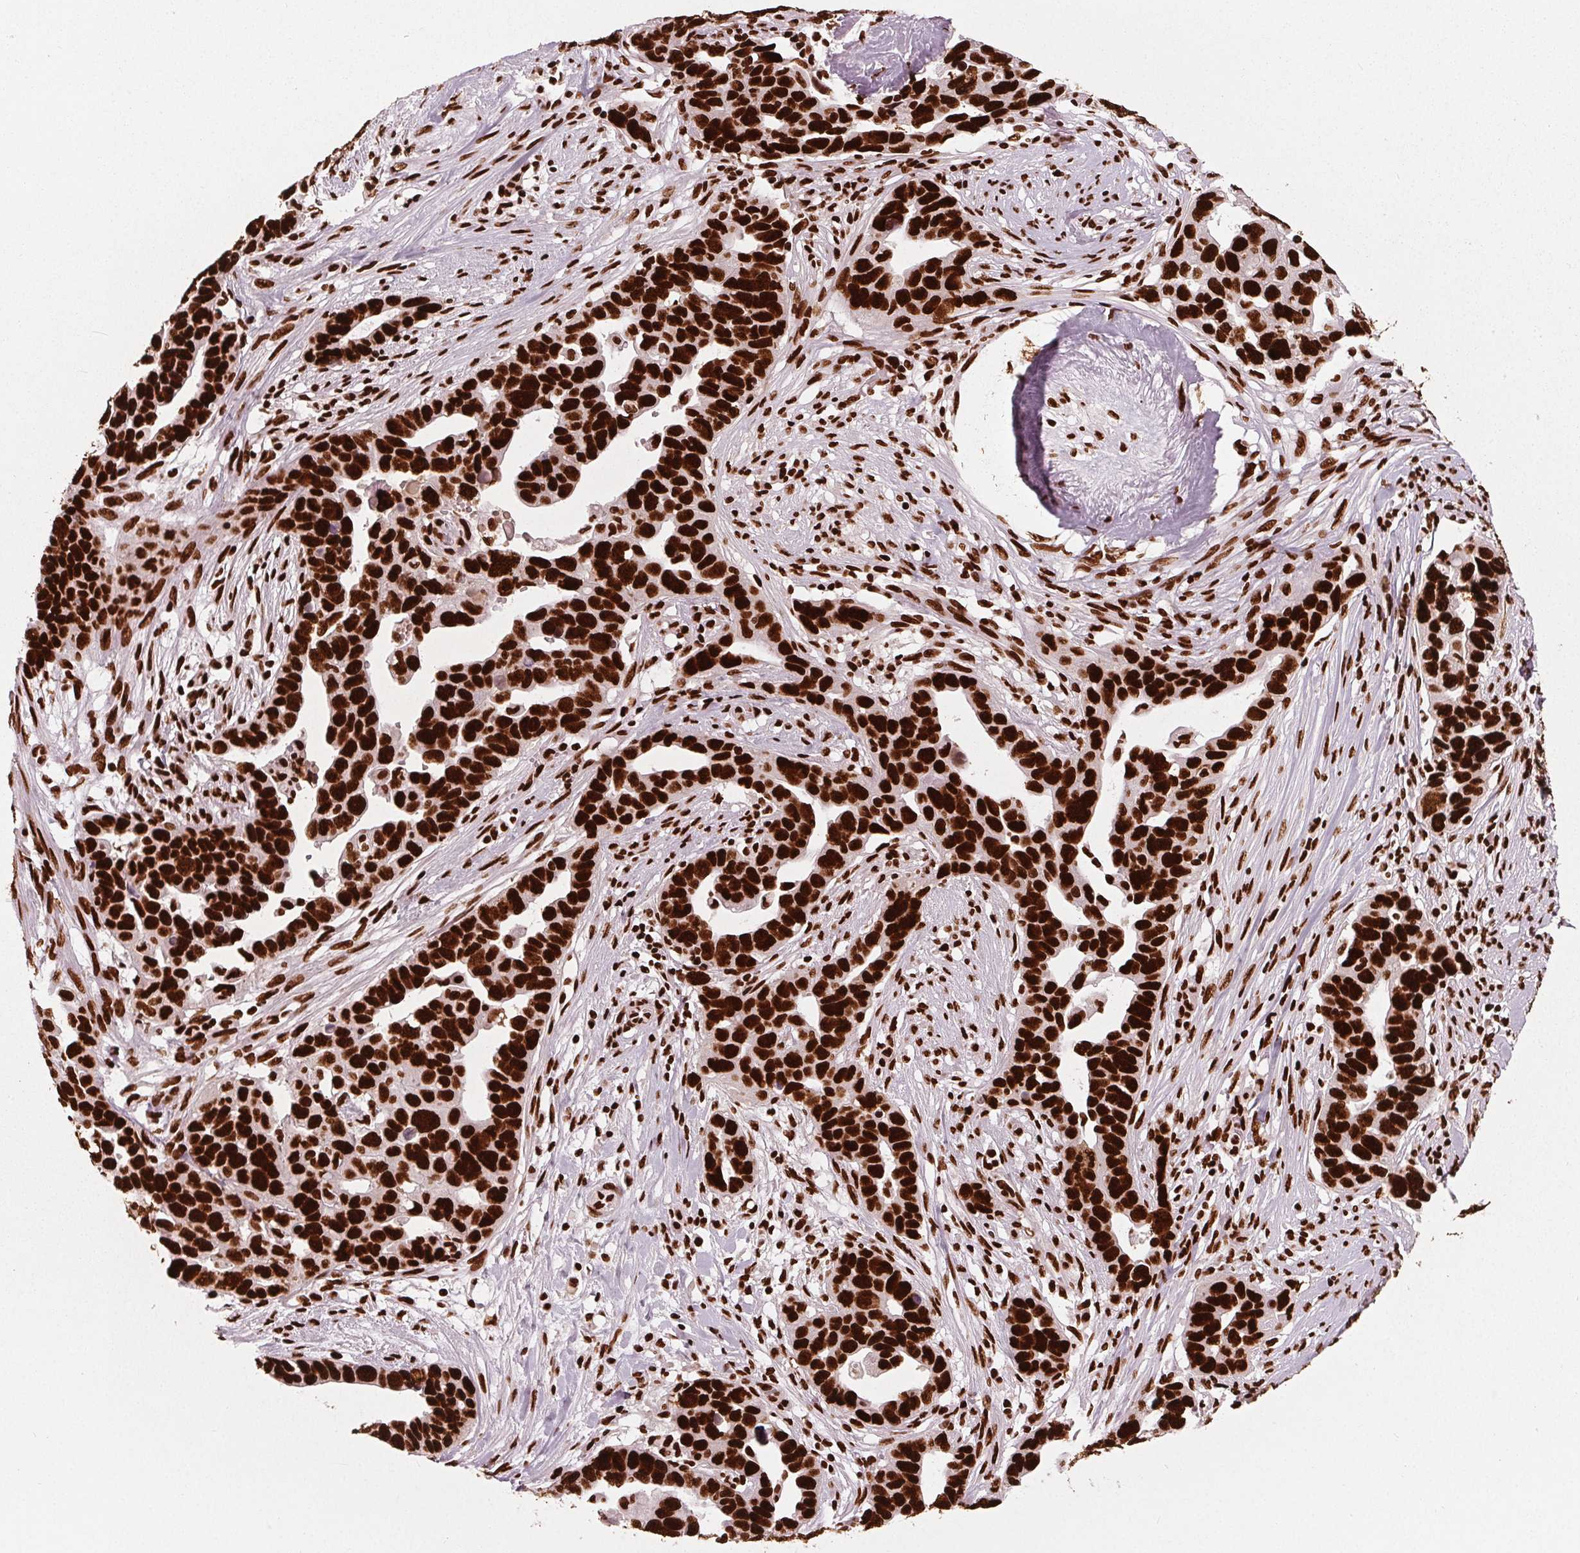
{"staining": {"intensity": "strong", "quantity": ">75%", "location": "nuclear"}, "tissue": "ovarian cancer", "cell_type": "Tumor cells", "image_type": "cancer", "snomed": [{"axis": "morphology", "description": "Cystadenocarcinoma, serous, NOS"}, {"axis": "topography", "description": "Ovary"}], "caption": "Immunohistochemical staining of ovarian serous cystadenocarcinoma reveals strong nuclear protein staining in approximately >75% of tumor cells.", "gene": "BRD4", "patient": {"sex": "female", "age": 54}}